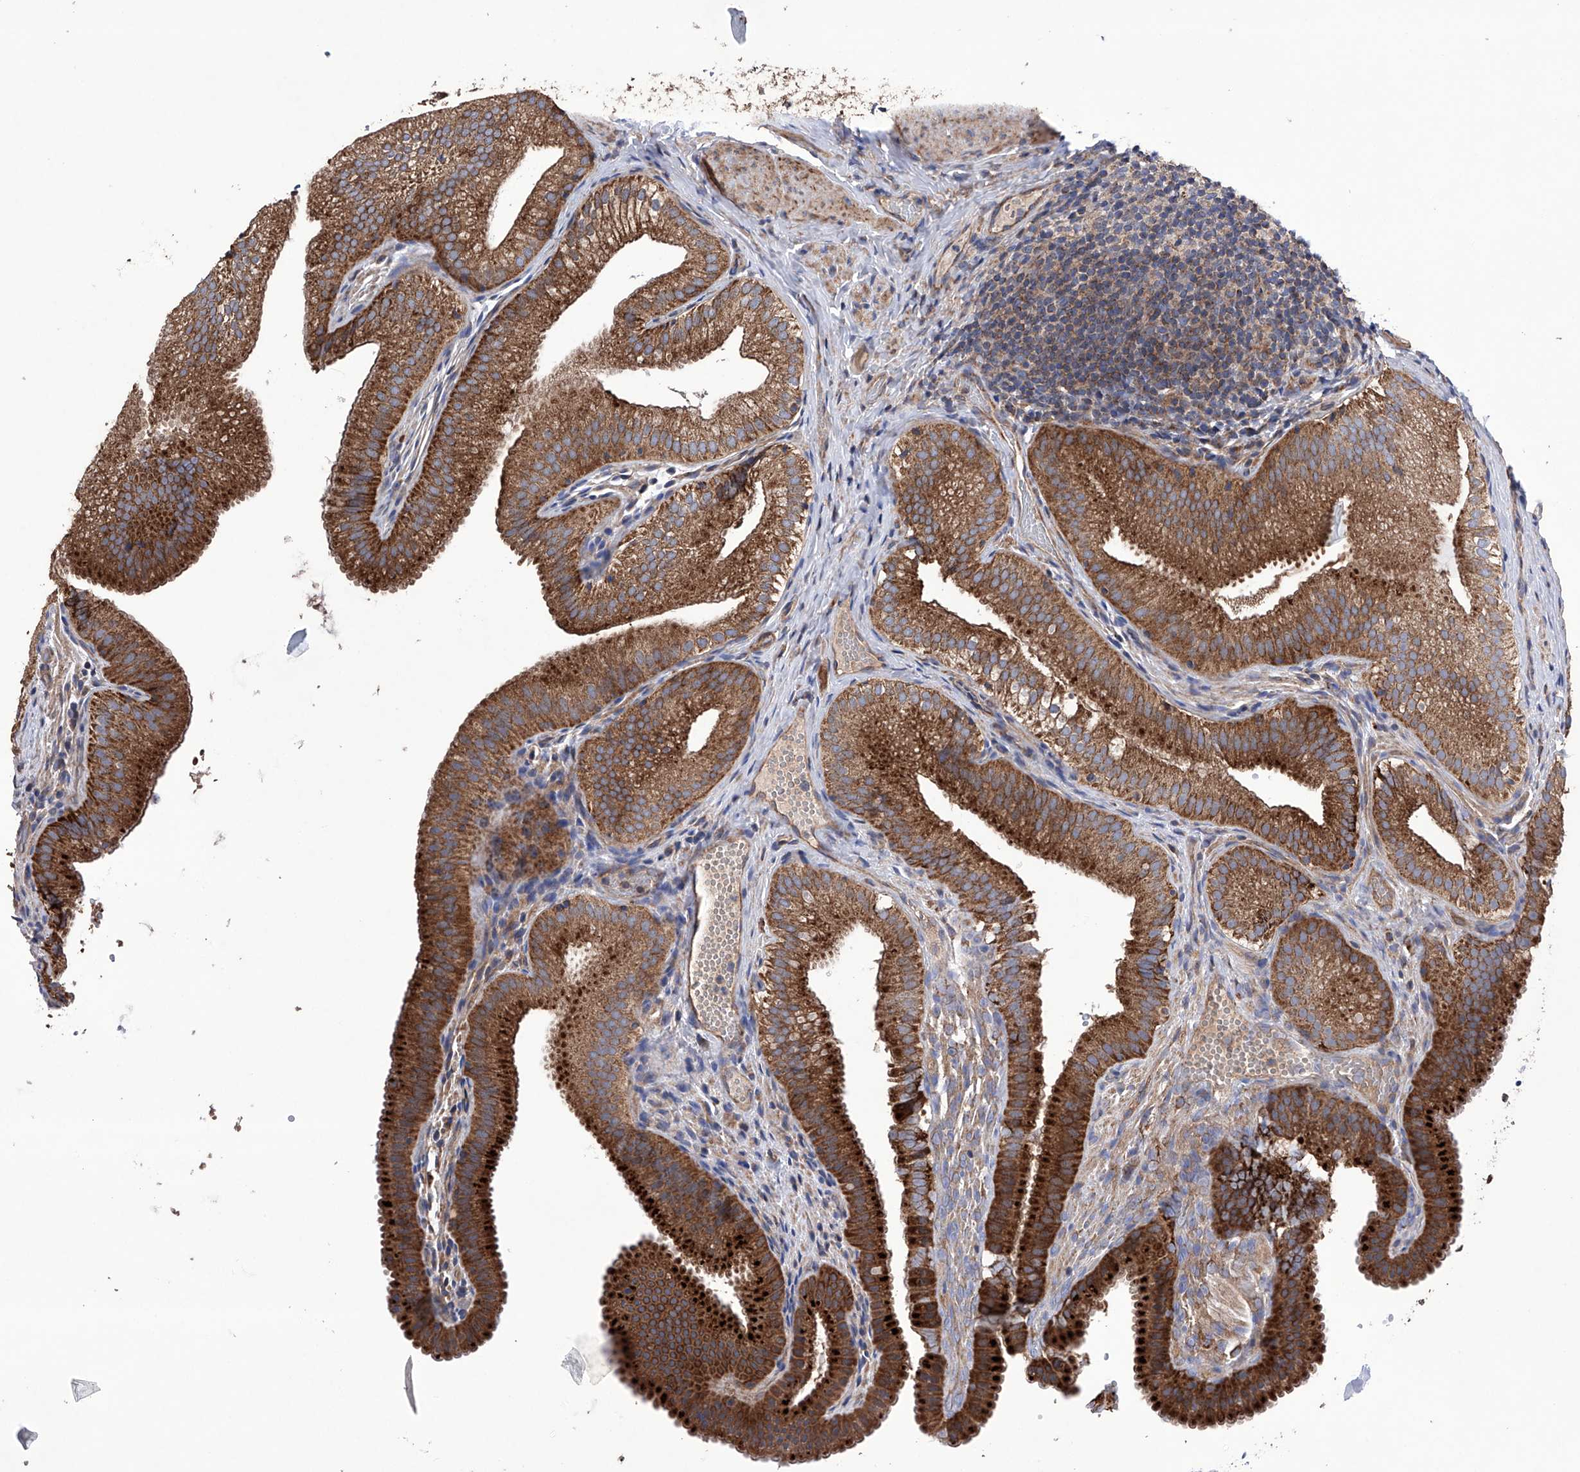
{"staining": {"intensity": "strong", "quantity": ">75%", "location": "cytoplasmic/membranous"}, "tissue": "gallbladder", "cell_type": "Glandular cells", "image_type": "normal", "snomed": [{"axis": "morphology", "description": "Normal tissue, NOS"}, {"axis": "topography", "description": "Gallbladder"}], "caption": "Glandular cells display high levels of strong cytoplasmic/membranous staining in approximately >75% of cells in benign human gallbladder.", "gene": "EFCAB2", "patient": {"sex": "female", "age": 30}}